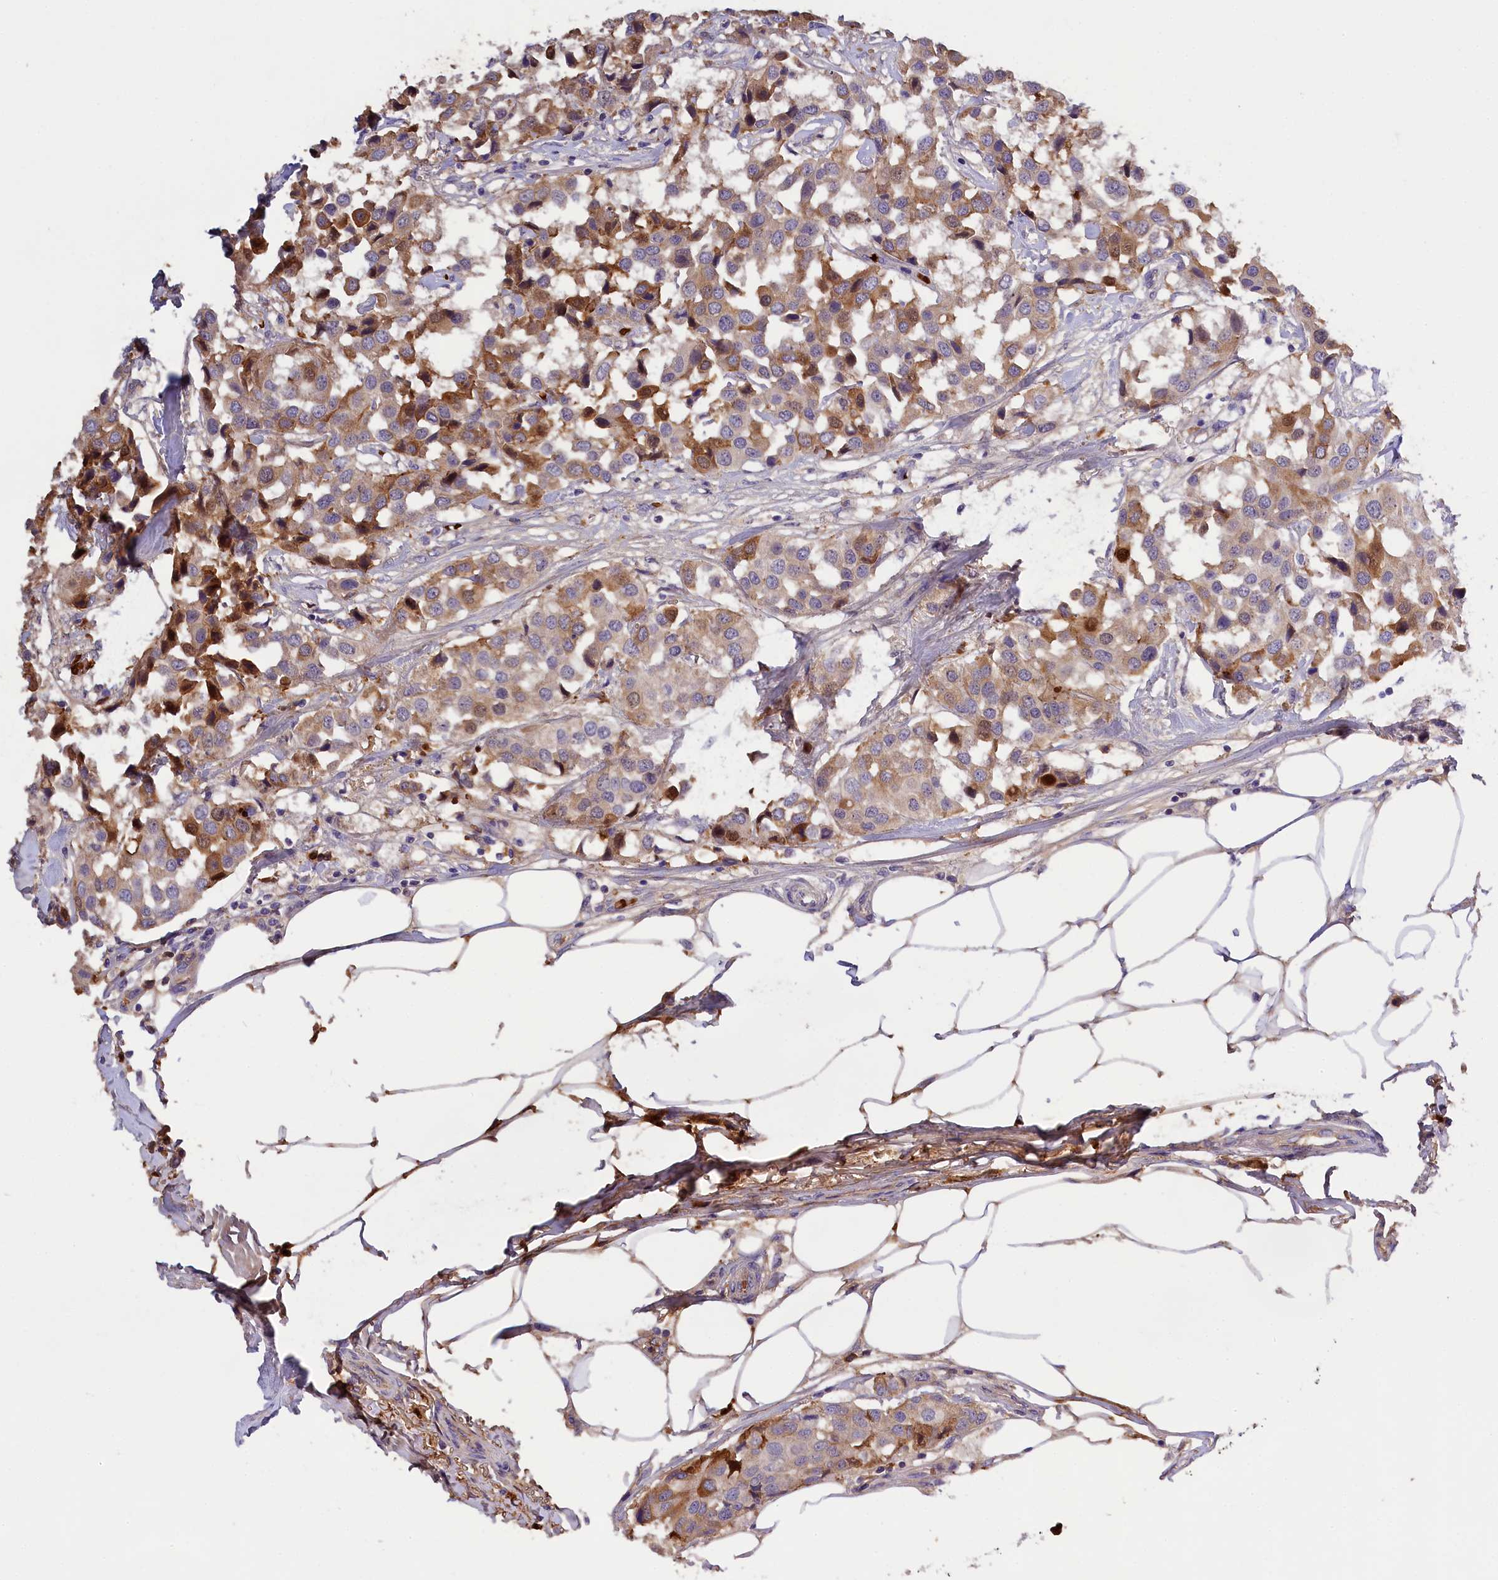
{"staining": {"intensity": "strong", "quantity": "<25%", "location": "cytoplasmic/membranous"}, "tissue": "breast cancer", "cell_type": "Tumor cells", "image_type": "cancer", "snomed": [{"axis": "morphology", "description": "Duct carcinoma"}, {"axis": "topography", "description": "Breast"}], "caption": "The photomicrograph shows immunohistochemical staining of breast cancer. There is strong cytoplasmic/membranous staining is present in approximately <25% of tumor cells.", "gene": "PHAF1", "patient": {"sex": "female", "age": 80}}